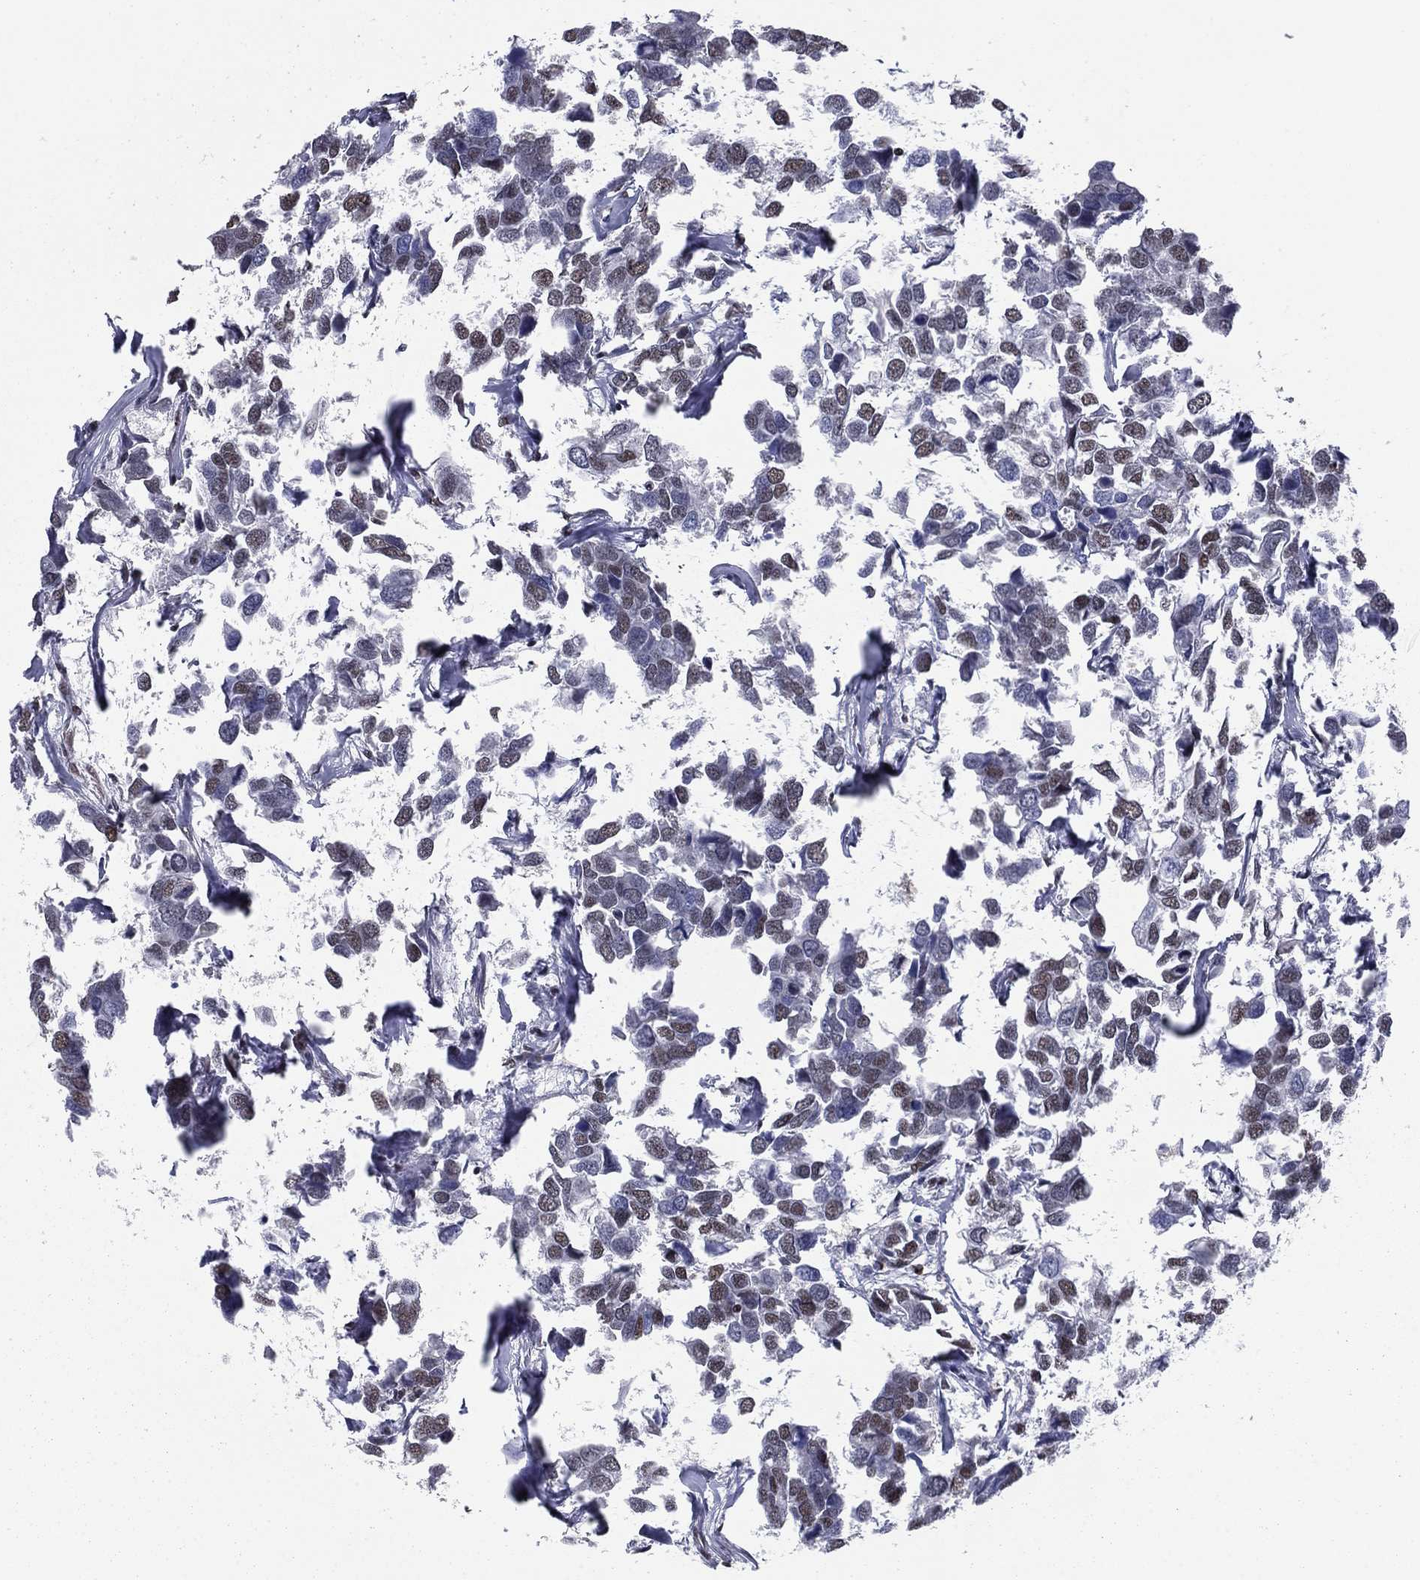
{"staining": {"intensity": "moderate", "quantity": "25%-75%", "location": "nuclear"}, "tissue": "breast cancer", "cell_type": "Tumor cells", "image_type": "cancer", "snomed": [{"axis": "morphology", "description": "Duct carcinoma"}, {"axis": "topography", "description": "Breast"}], "caption": "This is a histology image of immunohistochemistry staining of intraductal carcinoma (breast), which shows moderate positivity in the nuclear of tumor cells.", "gene": "N4BP2", "patient": {"sex": "female", "age": 83}}